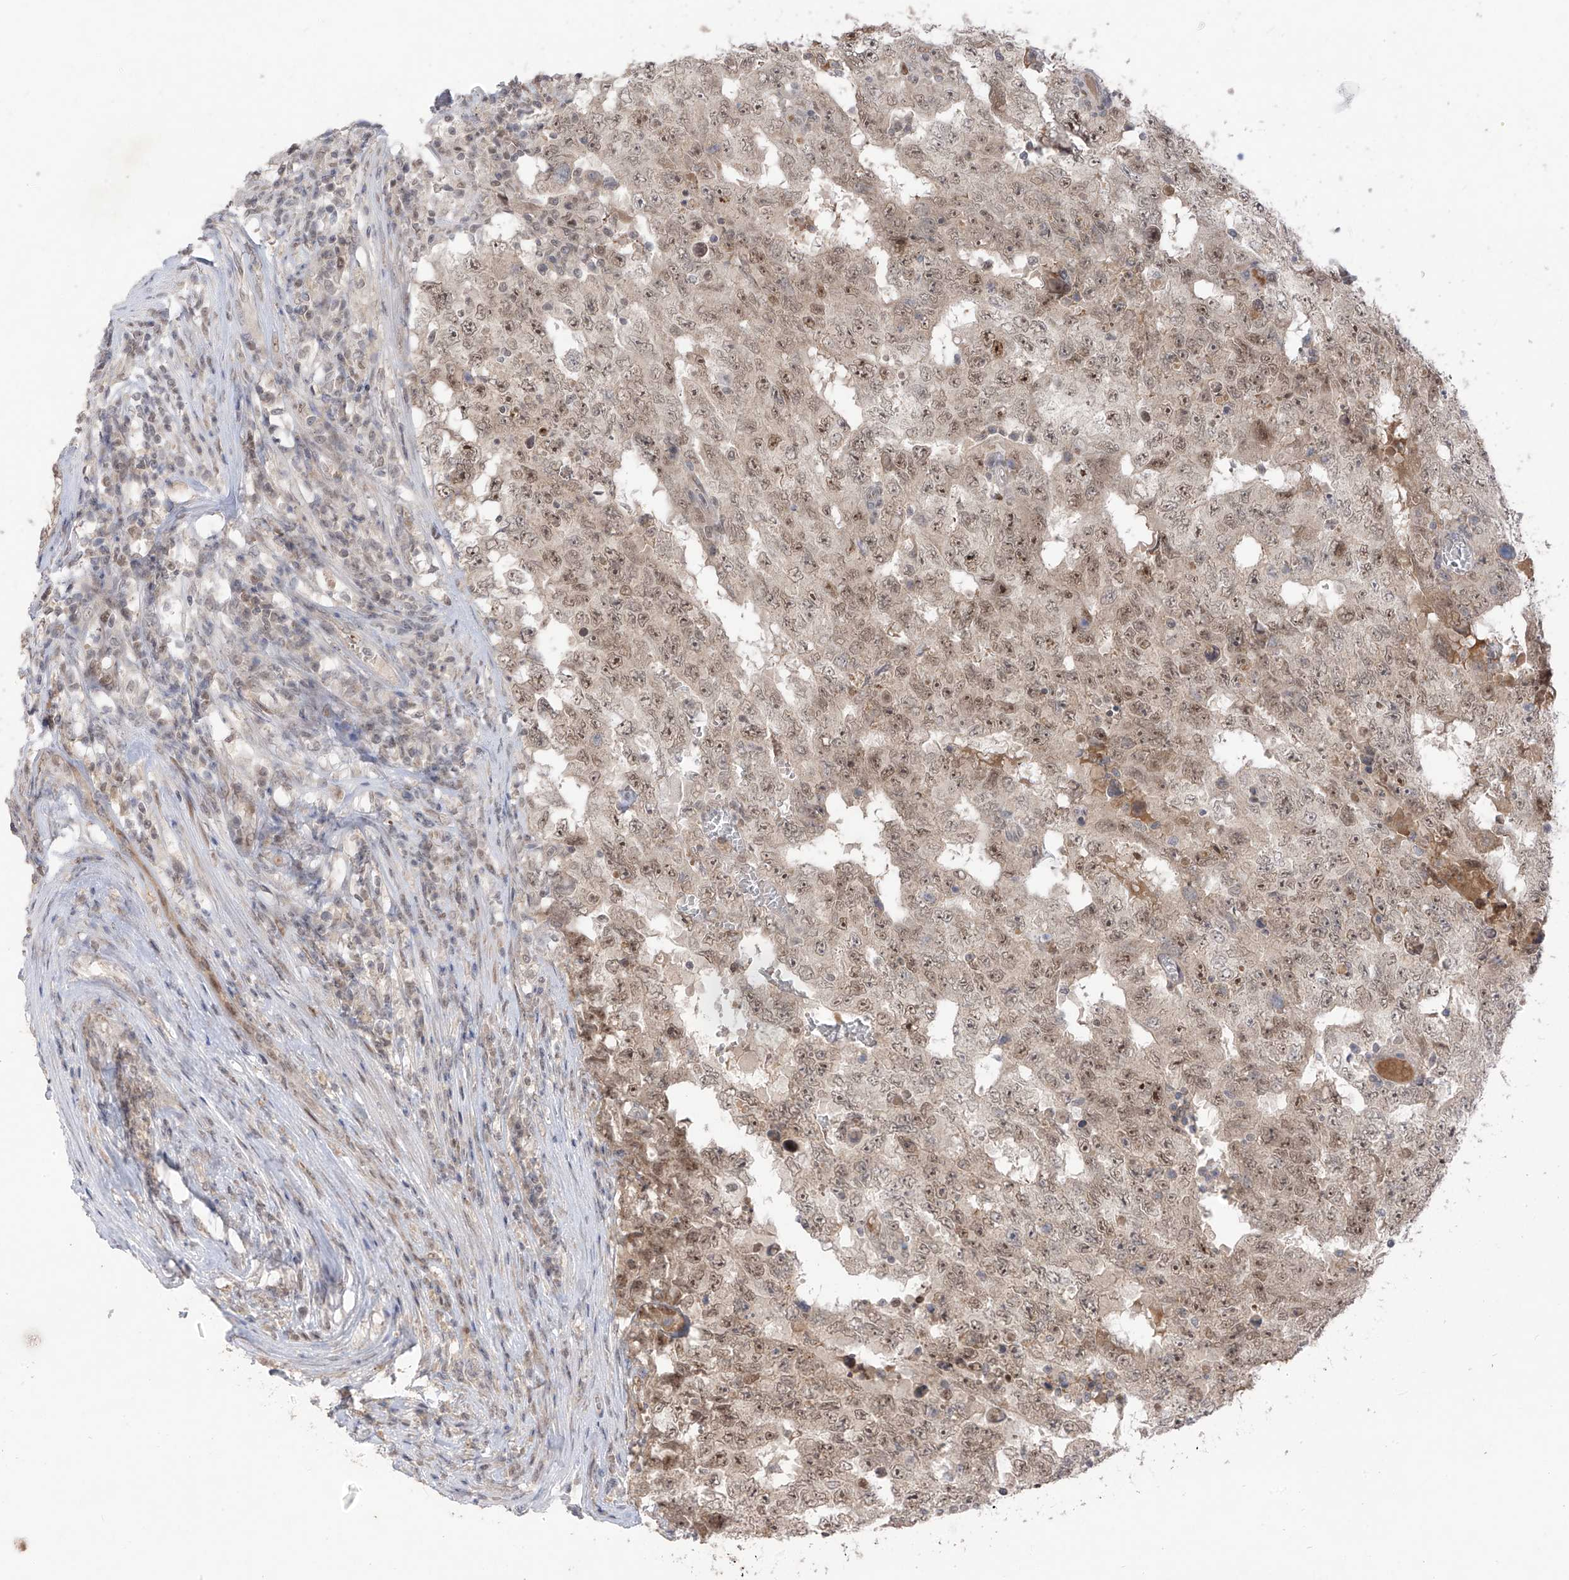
{"staining": {"intensity": "moderate", "quantity": ">75%", "location": "nuclear"}, "tissue": "testis cancer", "cell_type": "Tumor cells", "image_type": "cancer", "snomed": [{"axis": "morphology", "description": "Carcinoma, Embryonal, NOS"}, {"axis": "topography", "description": "Testis"}], "caption": "Moderate nuclear positivity for a protein is seen in about >75% of tumor cells of testis embryonal carcinoma using immunohistochemistry (IHC).", "gene": "OGT", "patient": {"sex": "male", "age": 26}}